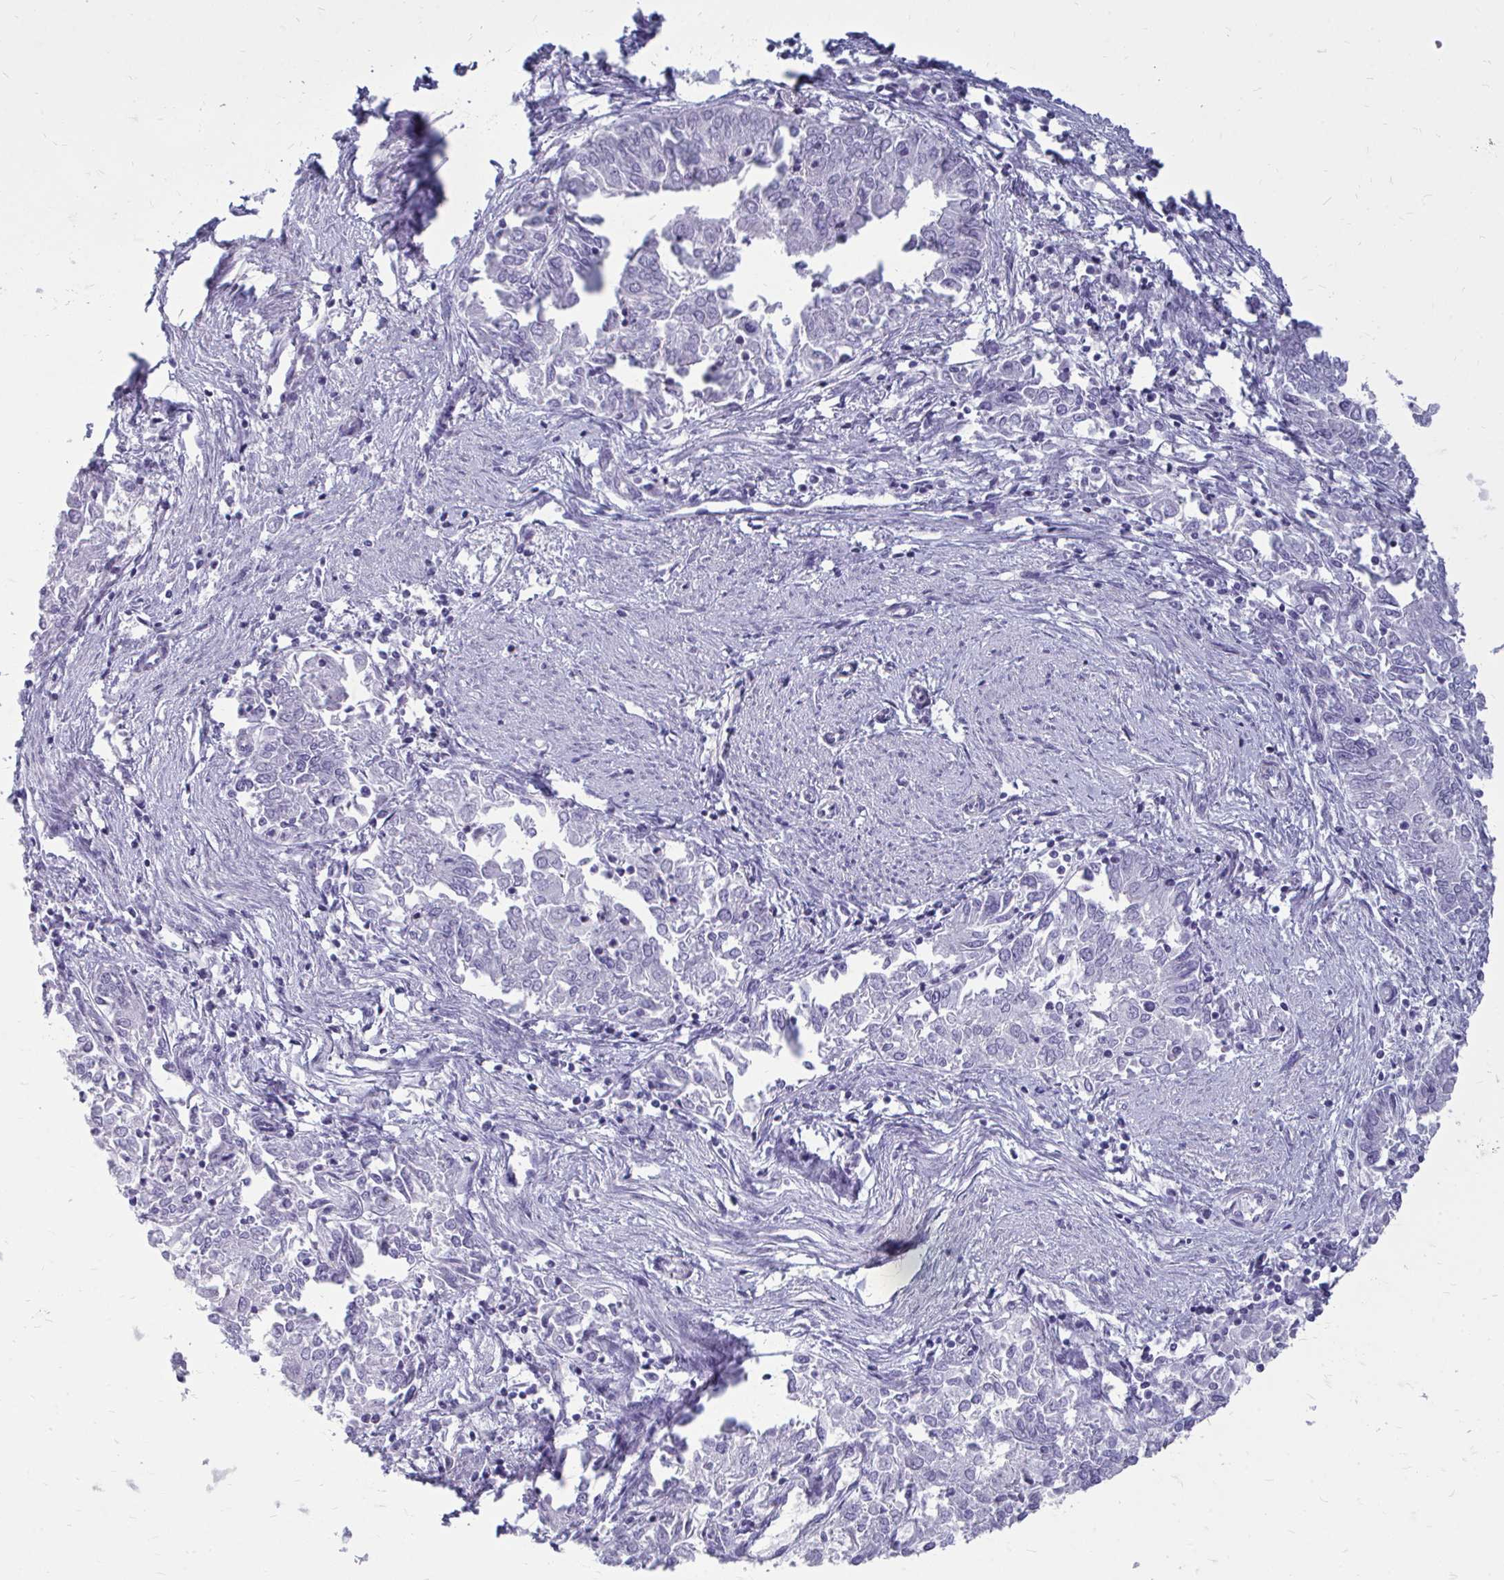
{"staining": {"intensity": "negative", "quantity": "none", "location": "none"}, "tissue": "endometrial cancer", "cell_type": "Tumor cells", "image_type": "cancer", "snomed": [{"axis": "morphology", "description": "Adenocarcinoma, NOS"}, {"axis": "topography", "description": "Endometrium"}], "caption": "Immunohistochemical staining of endometrial adenocarcinoma demonstrates no significant positivity in tumor cells.", "gene": "FABP3", "patient": {"sex": "female", "age": 57}}